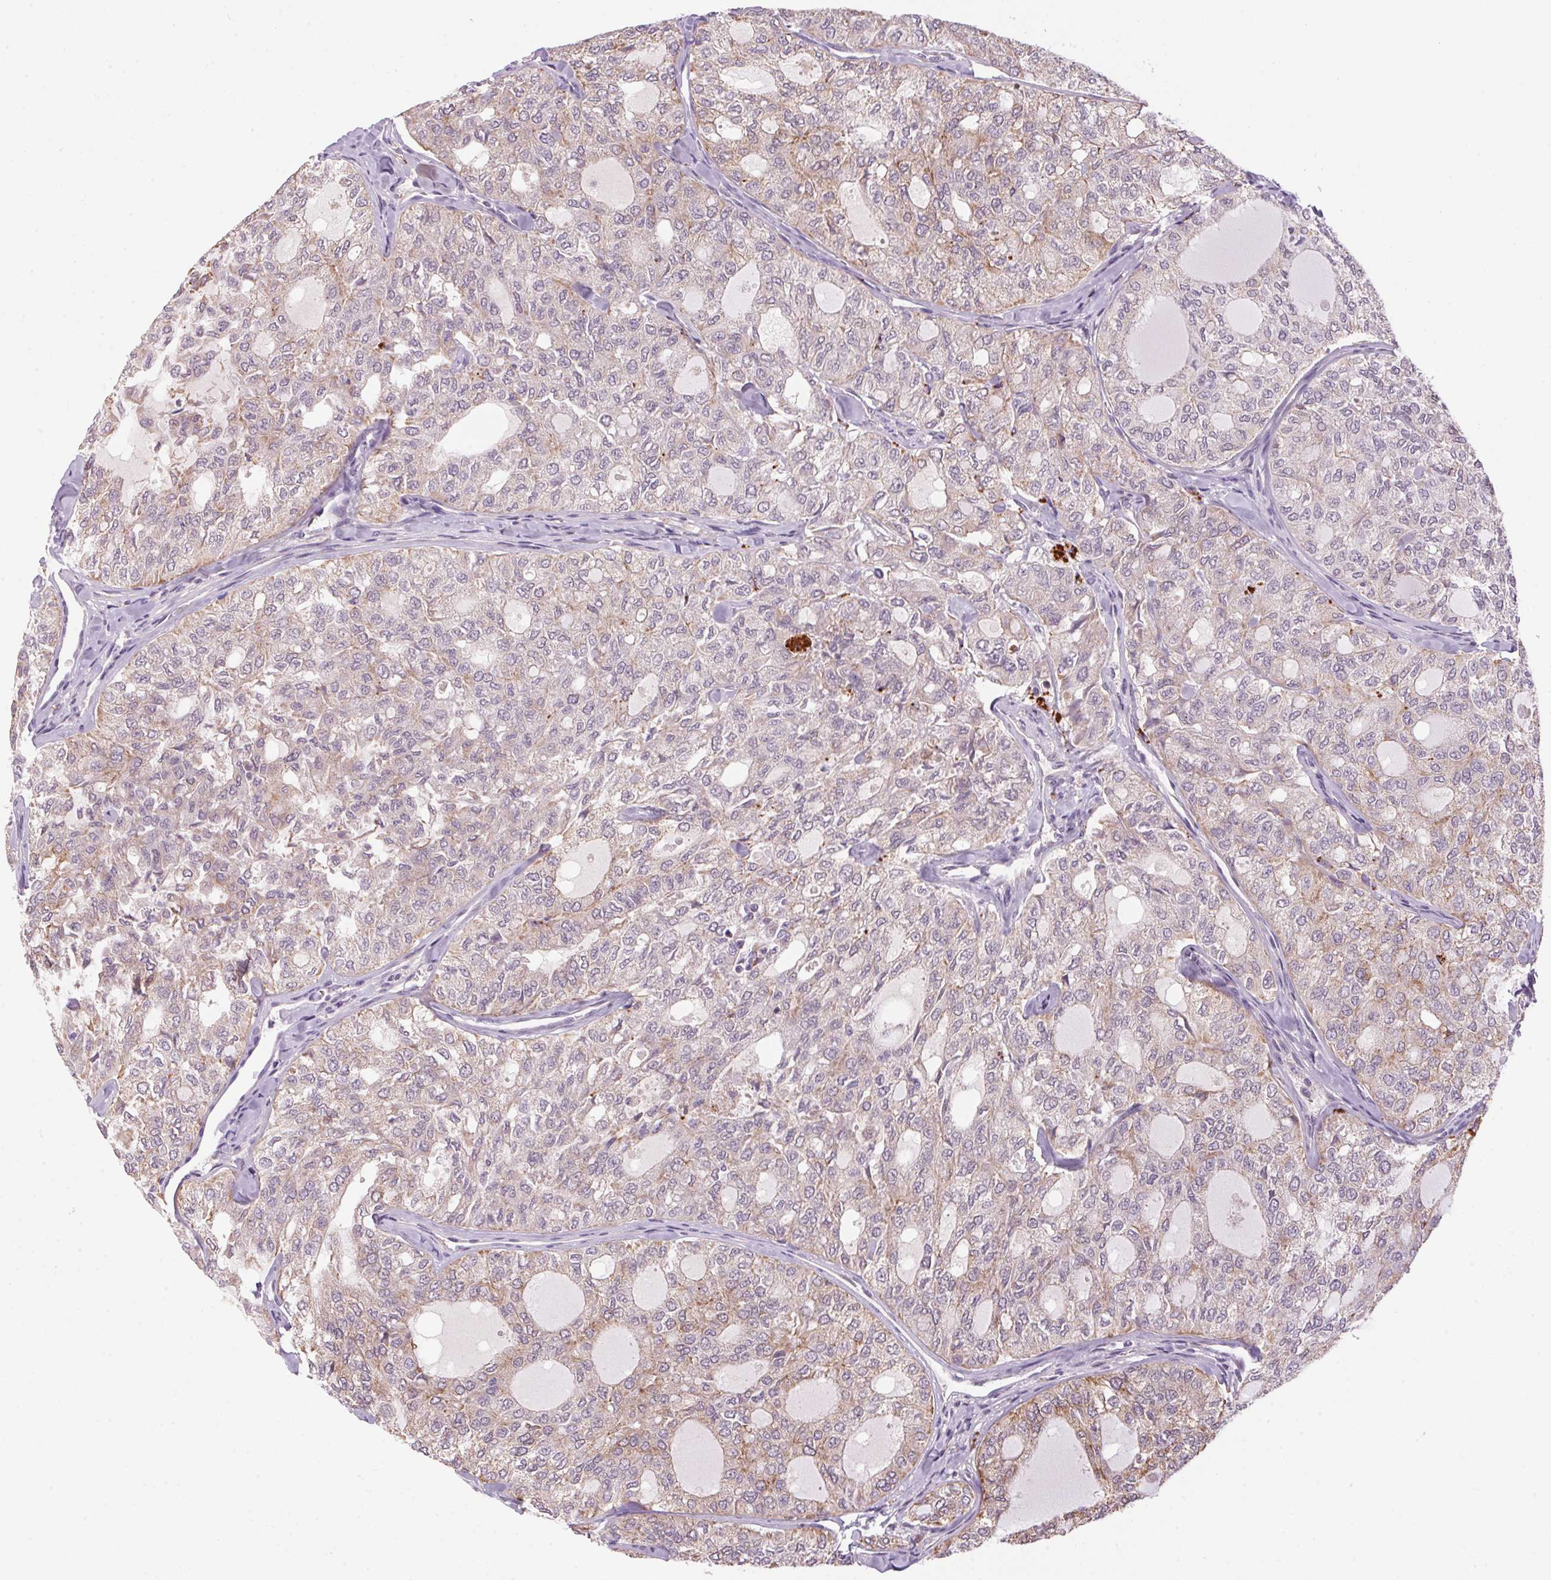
{"staining": {"intensity": "weak", "quantity": "25%-75%", "location": "cytoplasmic/membranous"}, "tissue": "thyroid cancer", "cell_type": "Tumor cells", "image_type": "cancer", "snomed": [{"axis": "morphology", "description": "Follicular adenoma carcinoma, NOS"}, {"axis": "topography", "description": "Thyroid gland"}], "caption": "Immunohistochemical staining of follicular adenoma carcinoma (thyroid) reveals low levels of weak cytoplasmic/membranous protein staining in about 25%-75% of tumor cells.", "gene": "ADH5", "patient": {"sex": "male", "age": 75}}